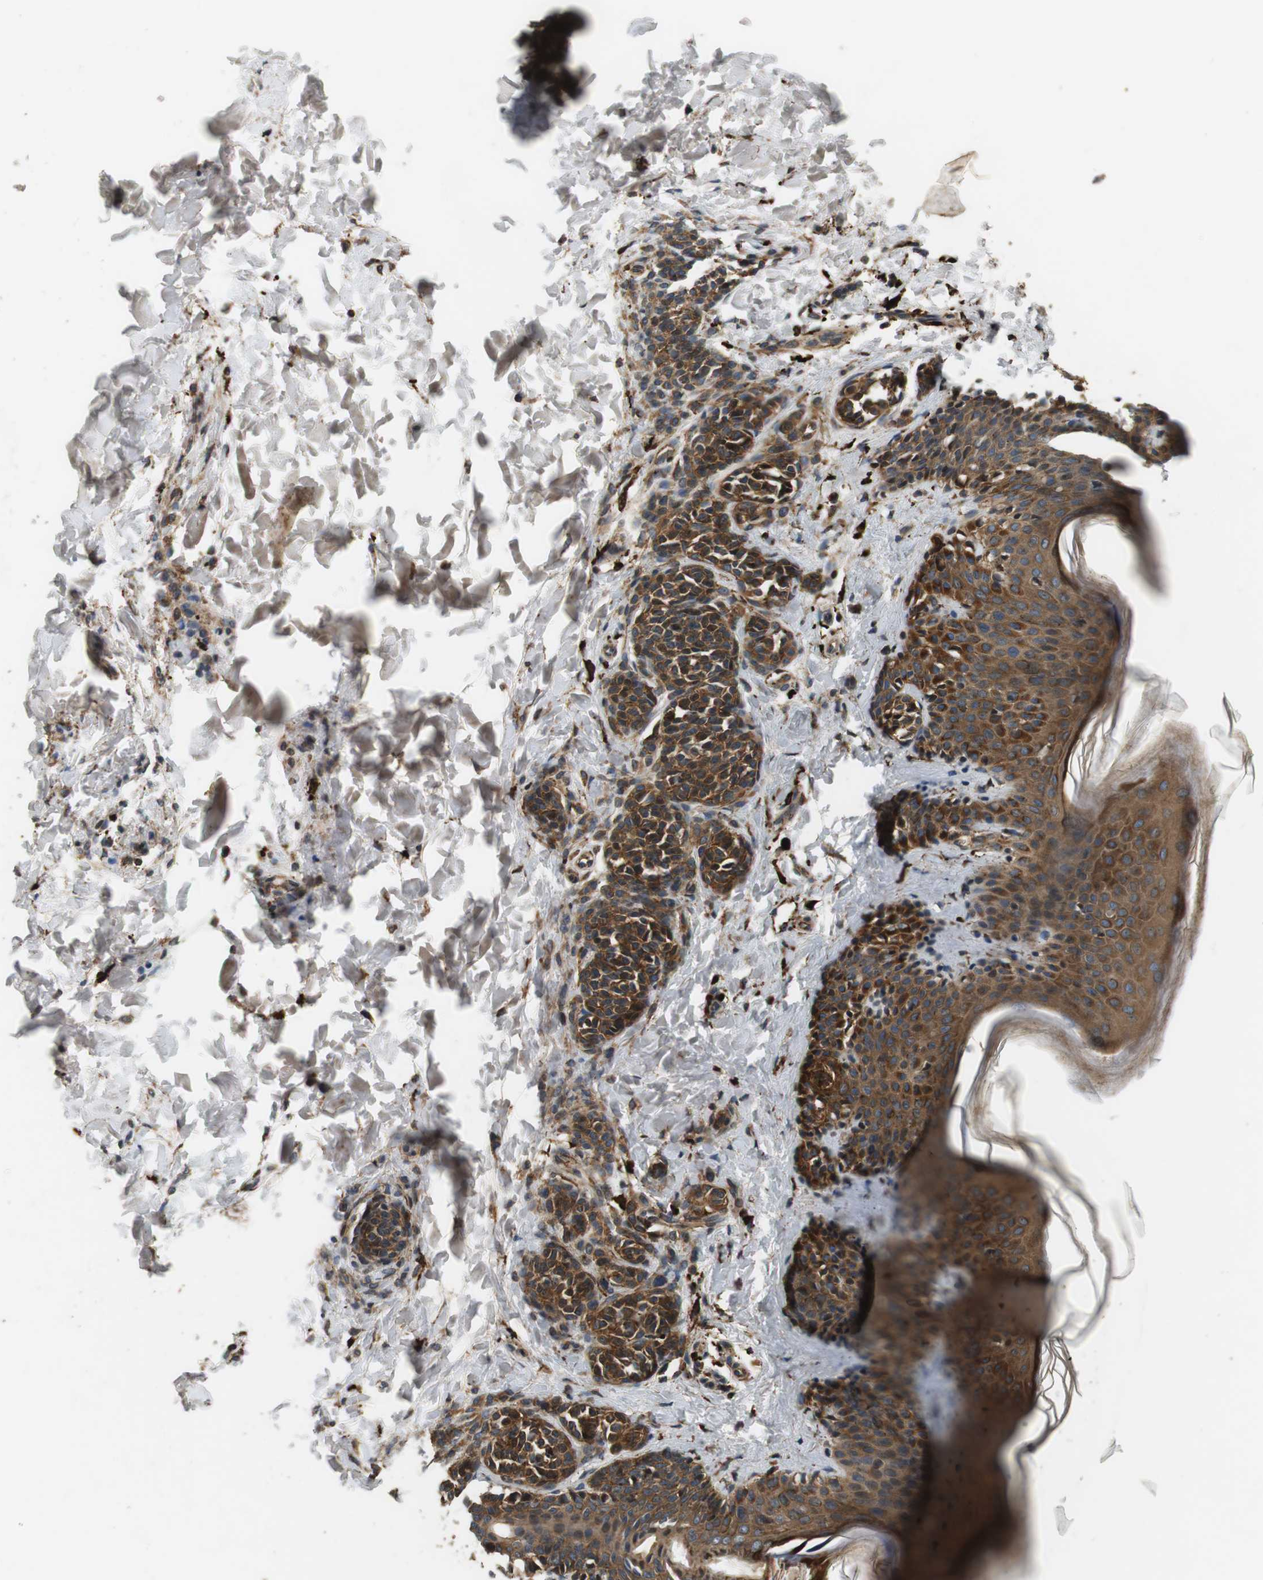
{"staining": {"intensity": "moderate", "quantity": ">75%", "location": "cytoplasmic/membranous"}, "tissue": "skin", "cell_type": "Fibroblasts", "image_type": "normal", "snomed": [{"axis": "morphology", "description": "Normal tissue, NOS"}, {"axis": "topography", "description": "Skin"}], "caption": "Immunohistochemistry staining of unremarkable skin, which reveals medium levels of moderate cytoplasmic/membranous expression in about >75% of fibroblasts indicating moderate cytoplasmic/membranous protein expression. The staining was performed using DAB (brown) for protein detection and nuclei were counterstained in hematoxylin (blue).", "gene": "TXNRD1", "patient": {"sex": "male", "age": 16}}